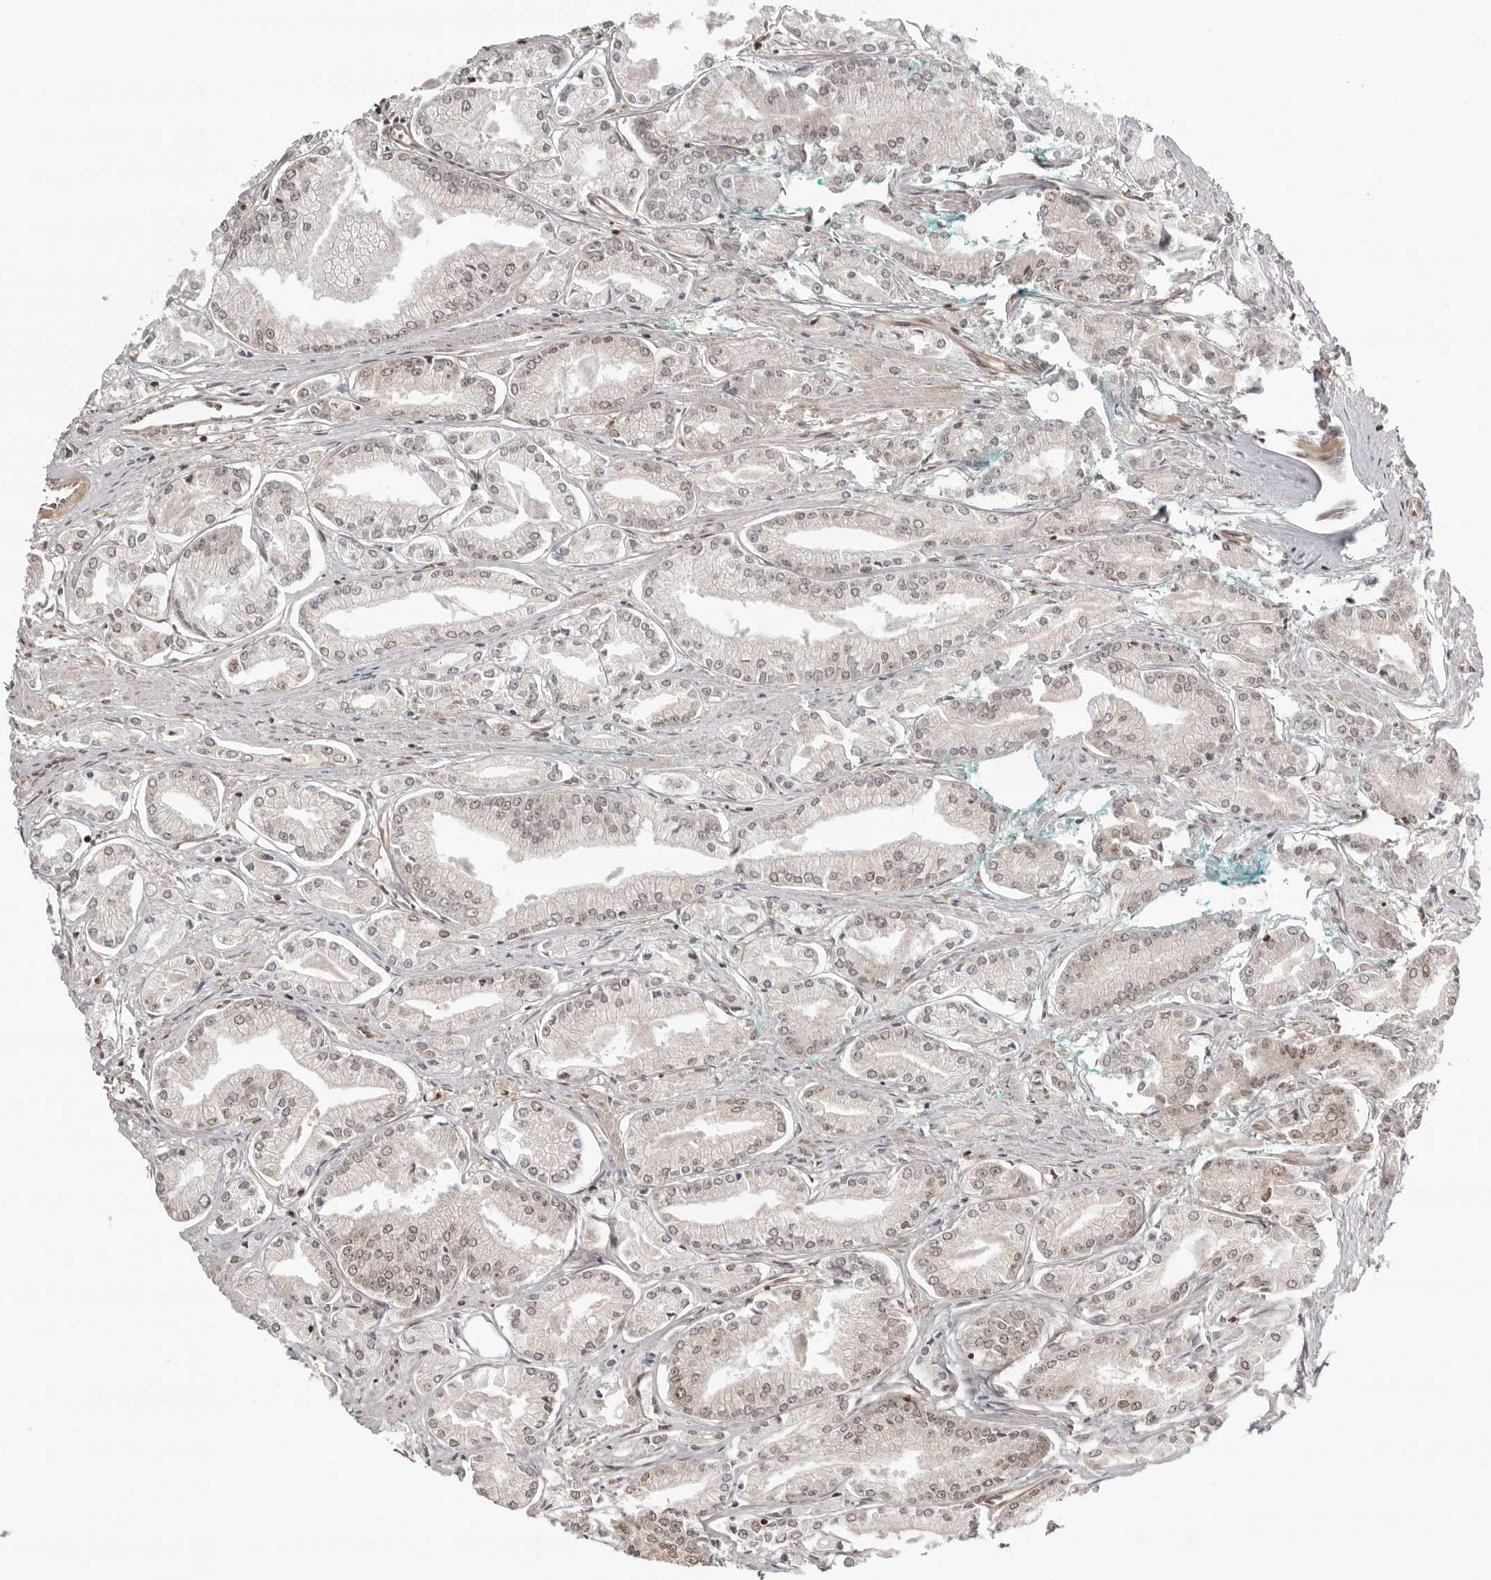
{"staining": {"intensity": "weak", "quantity": "<25%", "location": "nuclear"}, "tissue": "prostate cancer", "cell_type": "Tumor cells", "image_type": "cancer", "snomed": [{"axis": "morphology", "description": "Adenocarcinoma, Low grade"}, {"axis": "topography", "description": "Prostate"}], "caption": "An image of adenocarcinoma (low-grade) (prostate) stained for a protein shows no brown staining in tumor cells.", "gene": "SDE2", "patient": {"sex": "male", "age": 52}}